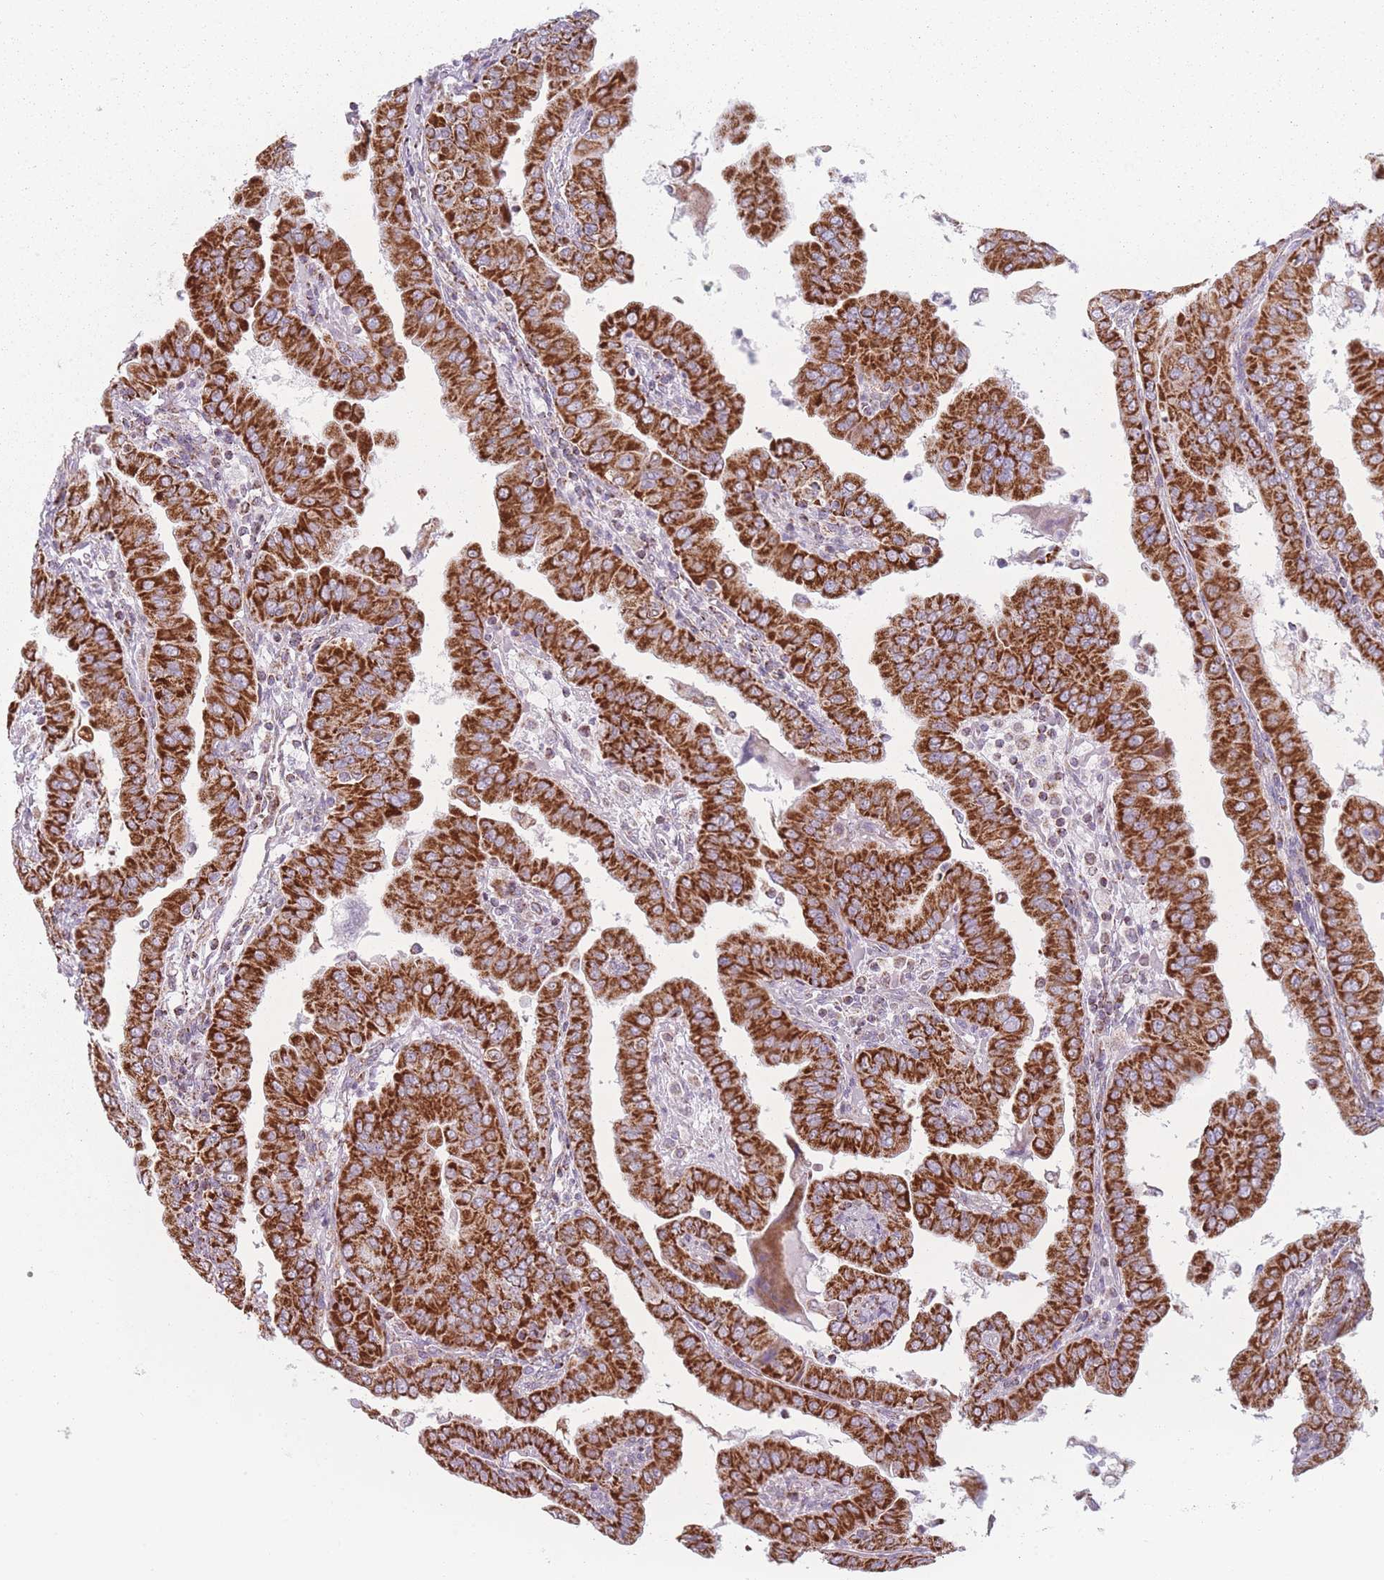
{"staining": {"intensity": "strong", "quantity": ">75%", "location": "cytoplasmic/membranous"}, "tissue": "thyroid cancer", "cell_type": "Tumor cells", "image_type": "cancer", "snomed": [{"axis": "morphology", "description": "Papillary adenocarcinoma, NOS"}, {"axis": "topography", "description": "Thyroid gland"}], "caption": "Immunohistochemical staining of human thyroid papillary adenocarcinoma demonstrates high levels of strong cytoplasmic/membranous positivity in about >75% of tumor cells.", "gene": "DCHS1", "patient": {"sex": "male", "age": 33}}